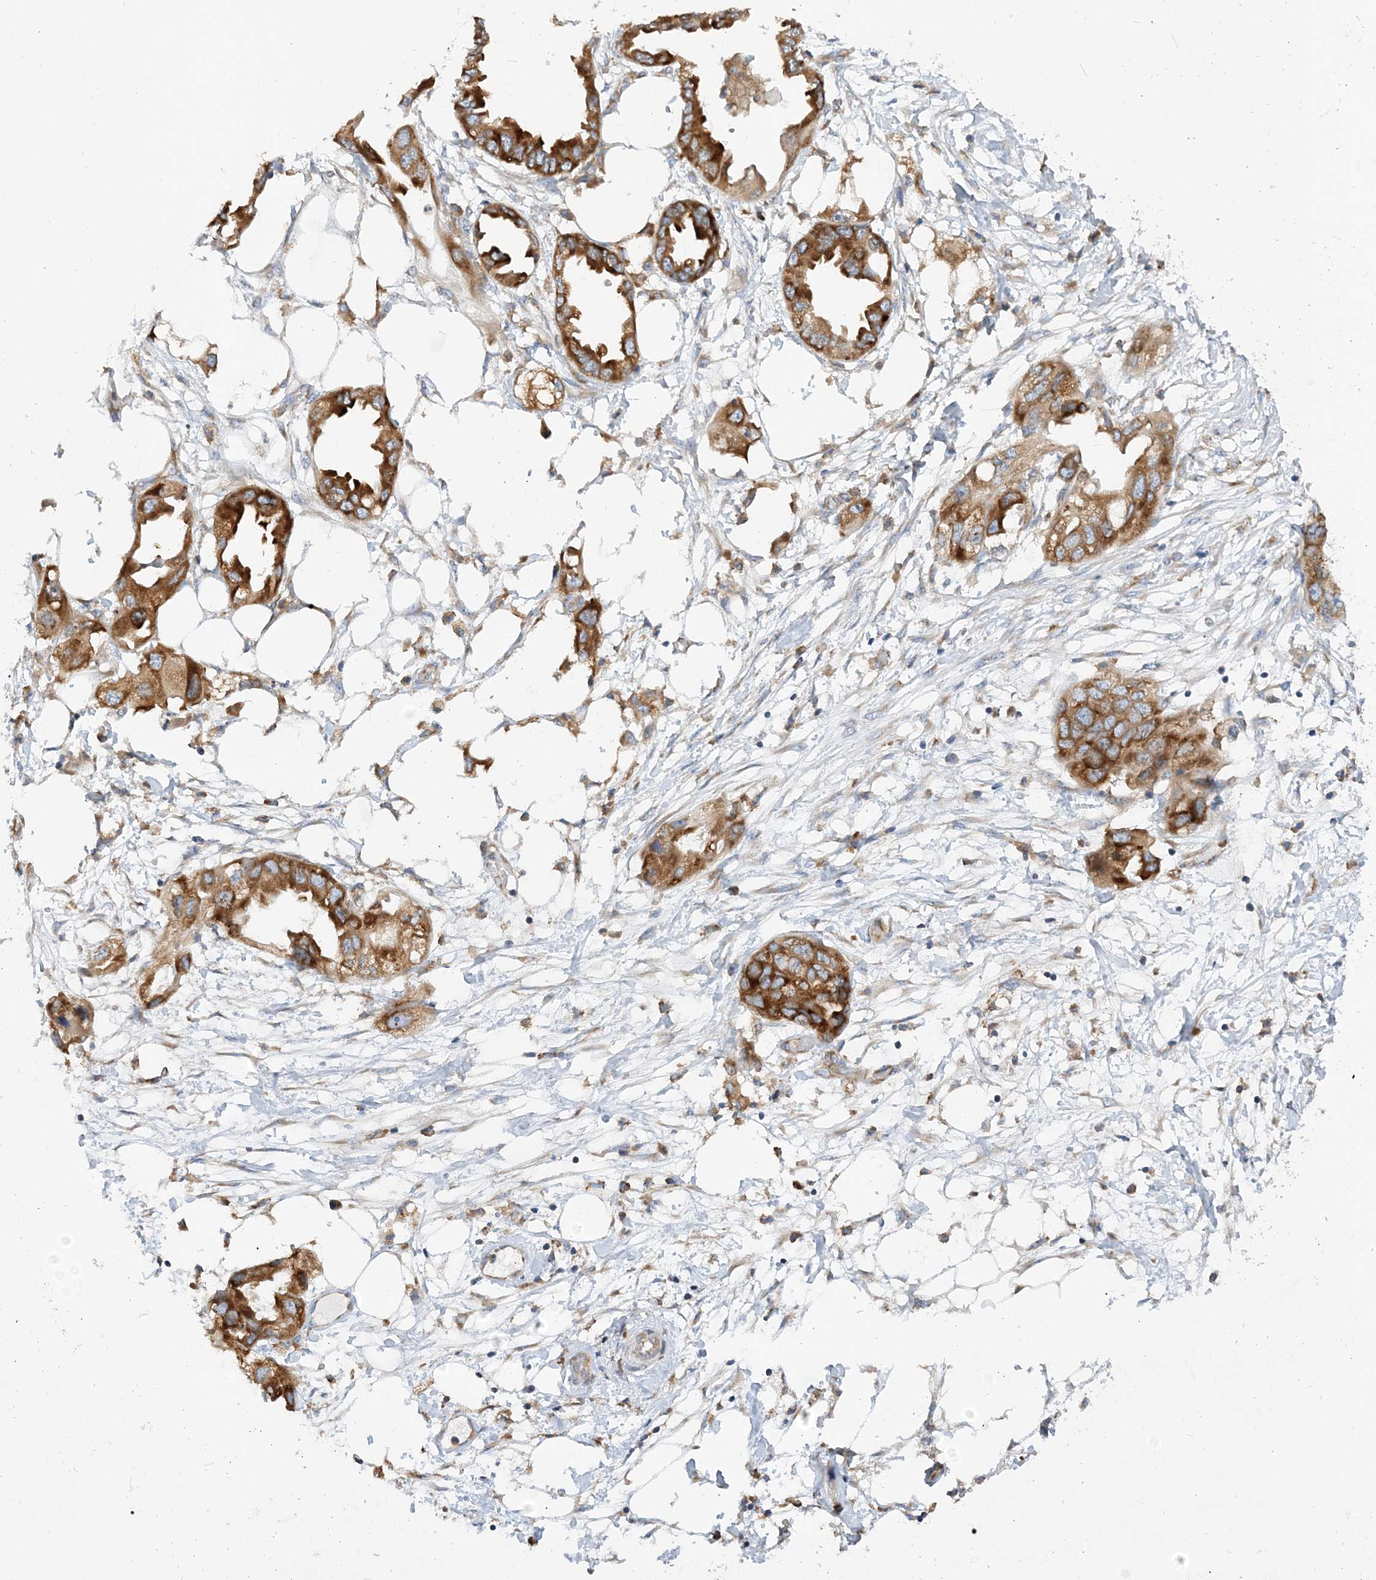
{"staining": {"intensity": "strong", "quantity": ">75%", "location": "cytoplasmic/membranous"}, "tissue": "endometrial cancer", "cell_type": "Tumor cells", "image_type": "cancer", "snomed": [{"axis": "morphology", "description": "Adenocarcinoma, NOS"}, {"axis": "morphology", "description": "Adenocarcinoma, metastatic, NOS"}, {"axis": "topography", "description": "Adipose tissue"}, {"axis": "topography", "description": "Endometrium"}], "caption": "Immunohistochemical staining of human endometrial cancer (metastatic adenocarcinoma) exhibits high levels of strong cytoplasmic/membranous protein staining in about >75% of tumor cells. (DAB (3,3'-diaminobenzidine) = brown stain, brightfield microscopy at high magnification).", "gene": "LARP4B", "patient": {"sex": "female", "age": 67}}